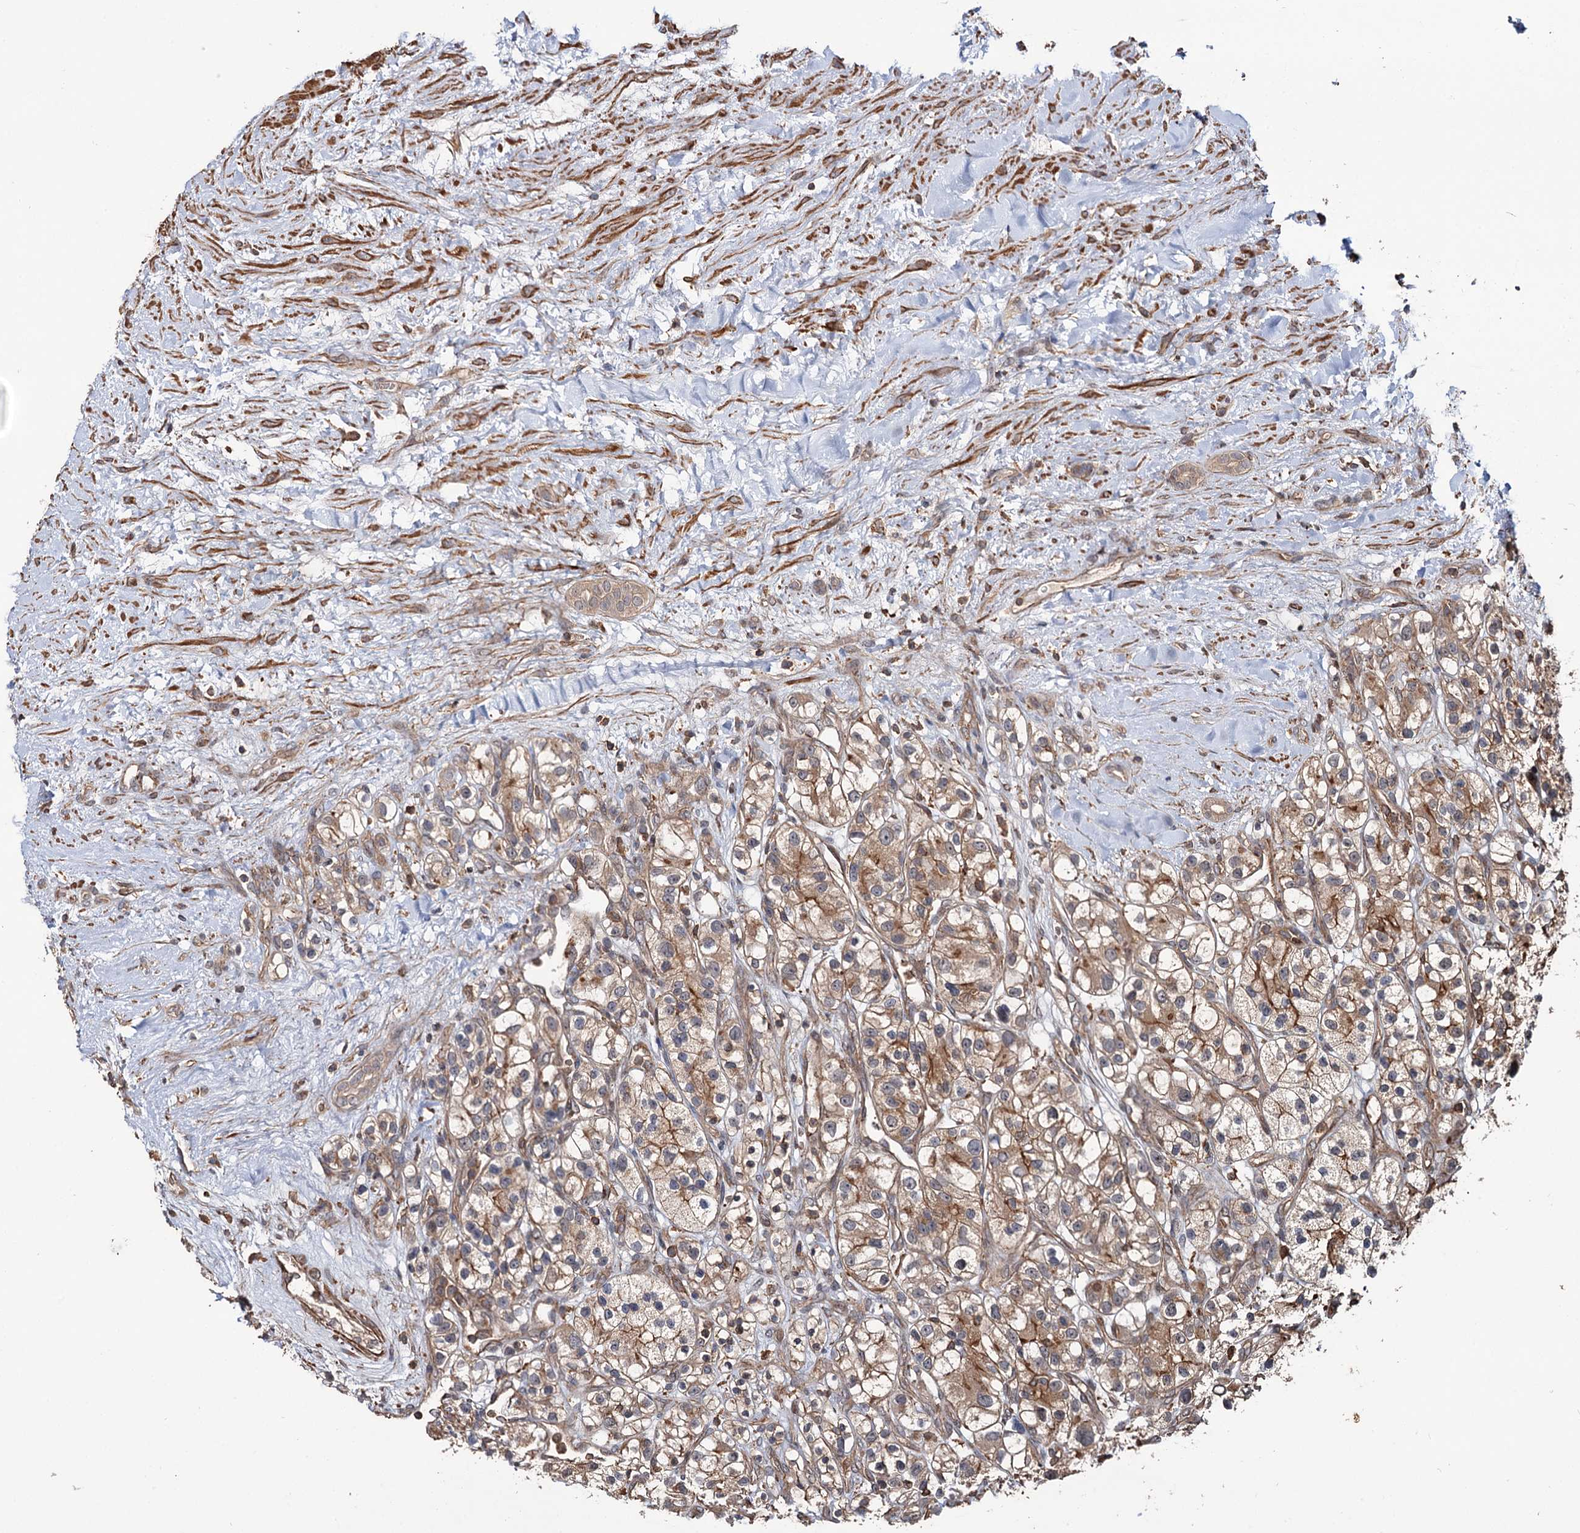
{"staining": {"intensity": "moderate", "quantity": "25%-75%", "location": "cytoplasmic/membranous"}, "tissue": "renal cancer", "cell_type": "Tumor cells", "image_type": "cancer", "snomed": [{"axis": "morphology", "description": "Adenocarcinoma, NOS"}, {"axis": "topography", "description": "Kidney"}], "caption": "Human renal cancer (adenocarcinoma) stained for a protein (brown) displays moderate cytoplasmic/membranous positive expression in about 25%-75% of tumor cells.", "gene": "GRIP1", "patient": {"sex": "female", "age": 57}}